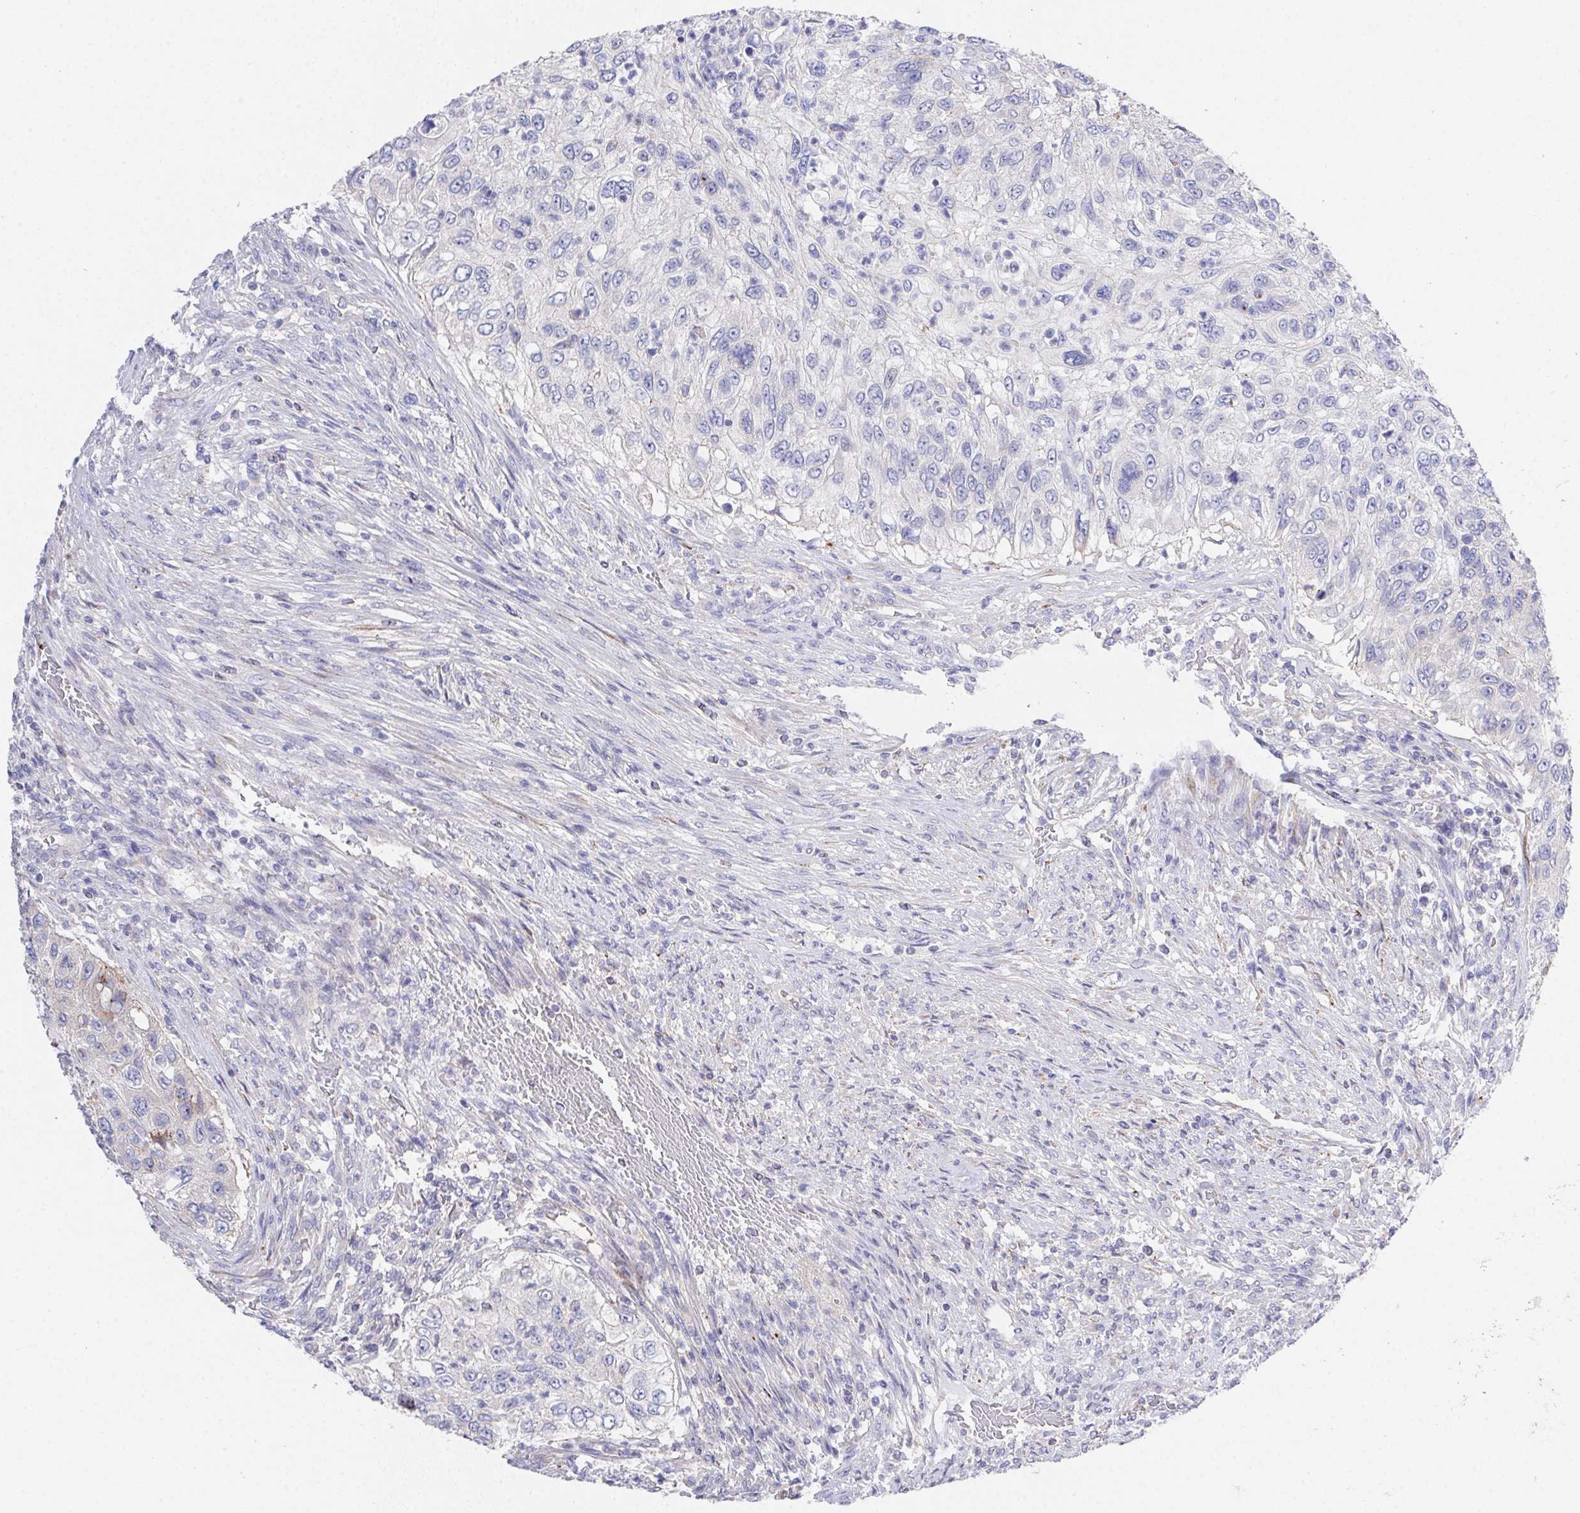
{"staining": {"intensity": "negative", "quantity": "none", "location": "none"}, "tissue": "urothelial cancer", "cell_type": "Tumor cells", "image_type": "cancer", "snomed": [{"axis": "morphology", "description": "Urothelial carcinoma, High grade"}, {"axis": "topography", "description": "Urinary bladder"}], "caption": "High power microscopy image of an immunohistochemistry (IHC) photomicrograph of urothelial cancer, revealing no significant expression in tumor cells.", "gene": "PRG3", "patient": {"sex": "female", "age": 60}}